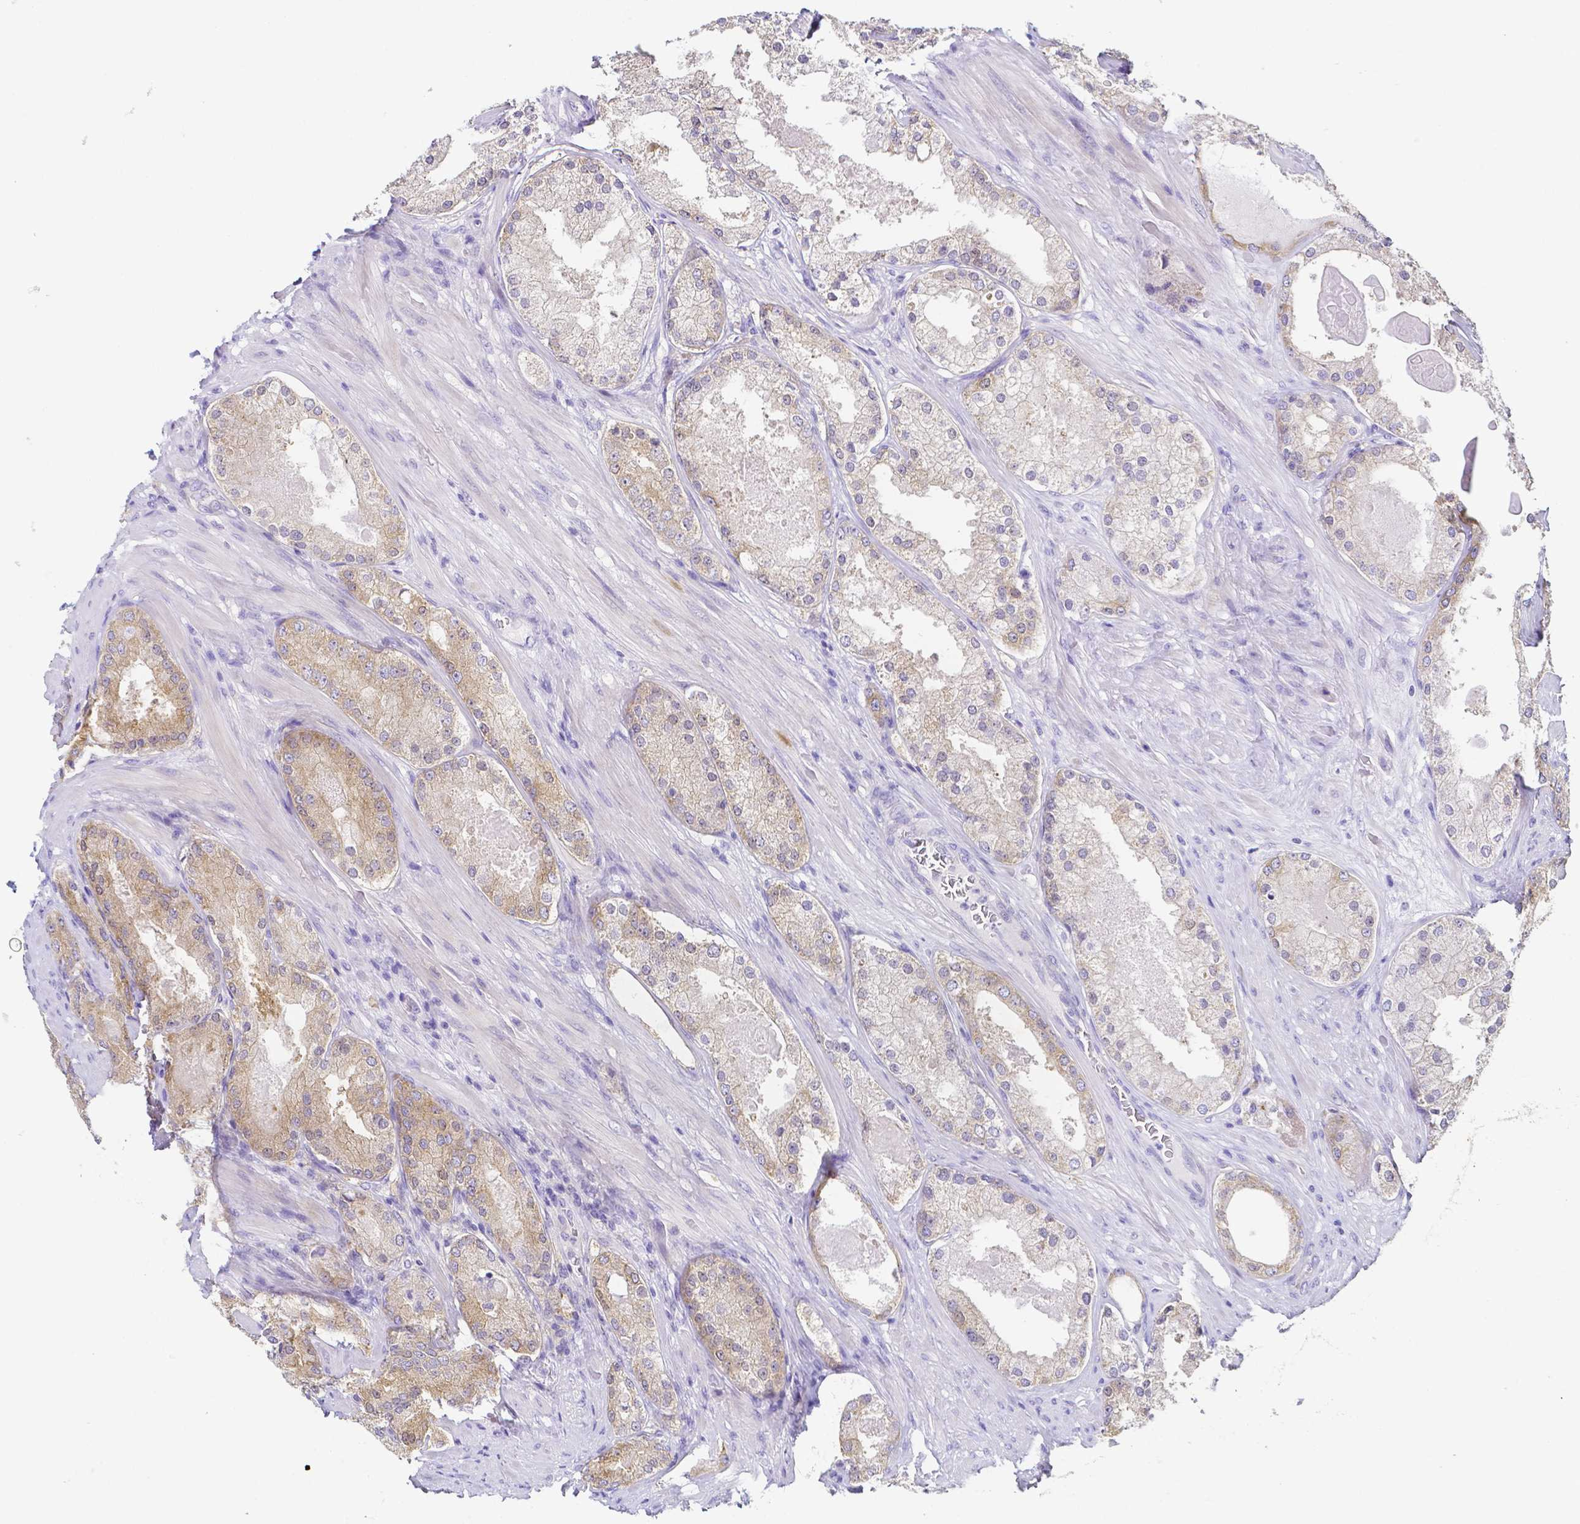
{"staining": {"intensity": "weak", "quantity": "25%-75%", "location": "cytoplasmic/membranous"}, "tissue": "prostate cancer", "cell_type": "Tumor cells", "image_type": "cancer", "snomed": [{"axis": "morphology", "description": "Adenocarcinoma, Low grade"}, {"axis": "topography", "description": "Prostate"}], "caption": "Human low-grade adenocarcinoma (prostate) stained with a protein marker reveals weak staining in tumor cells.", "gene": "PKP3", "patient": {"sex": "male", "age": 68}}